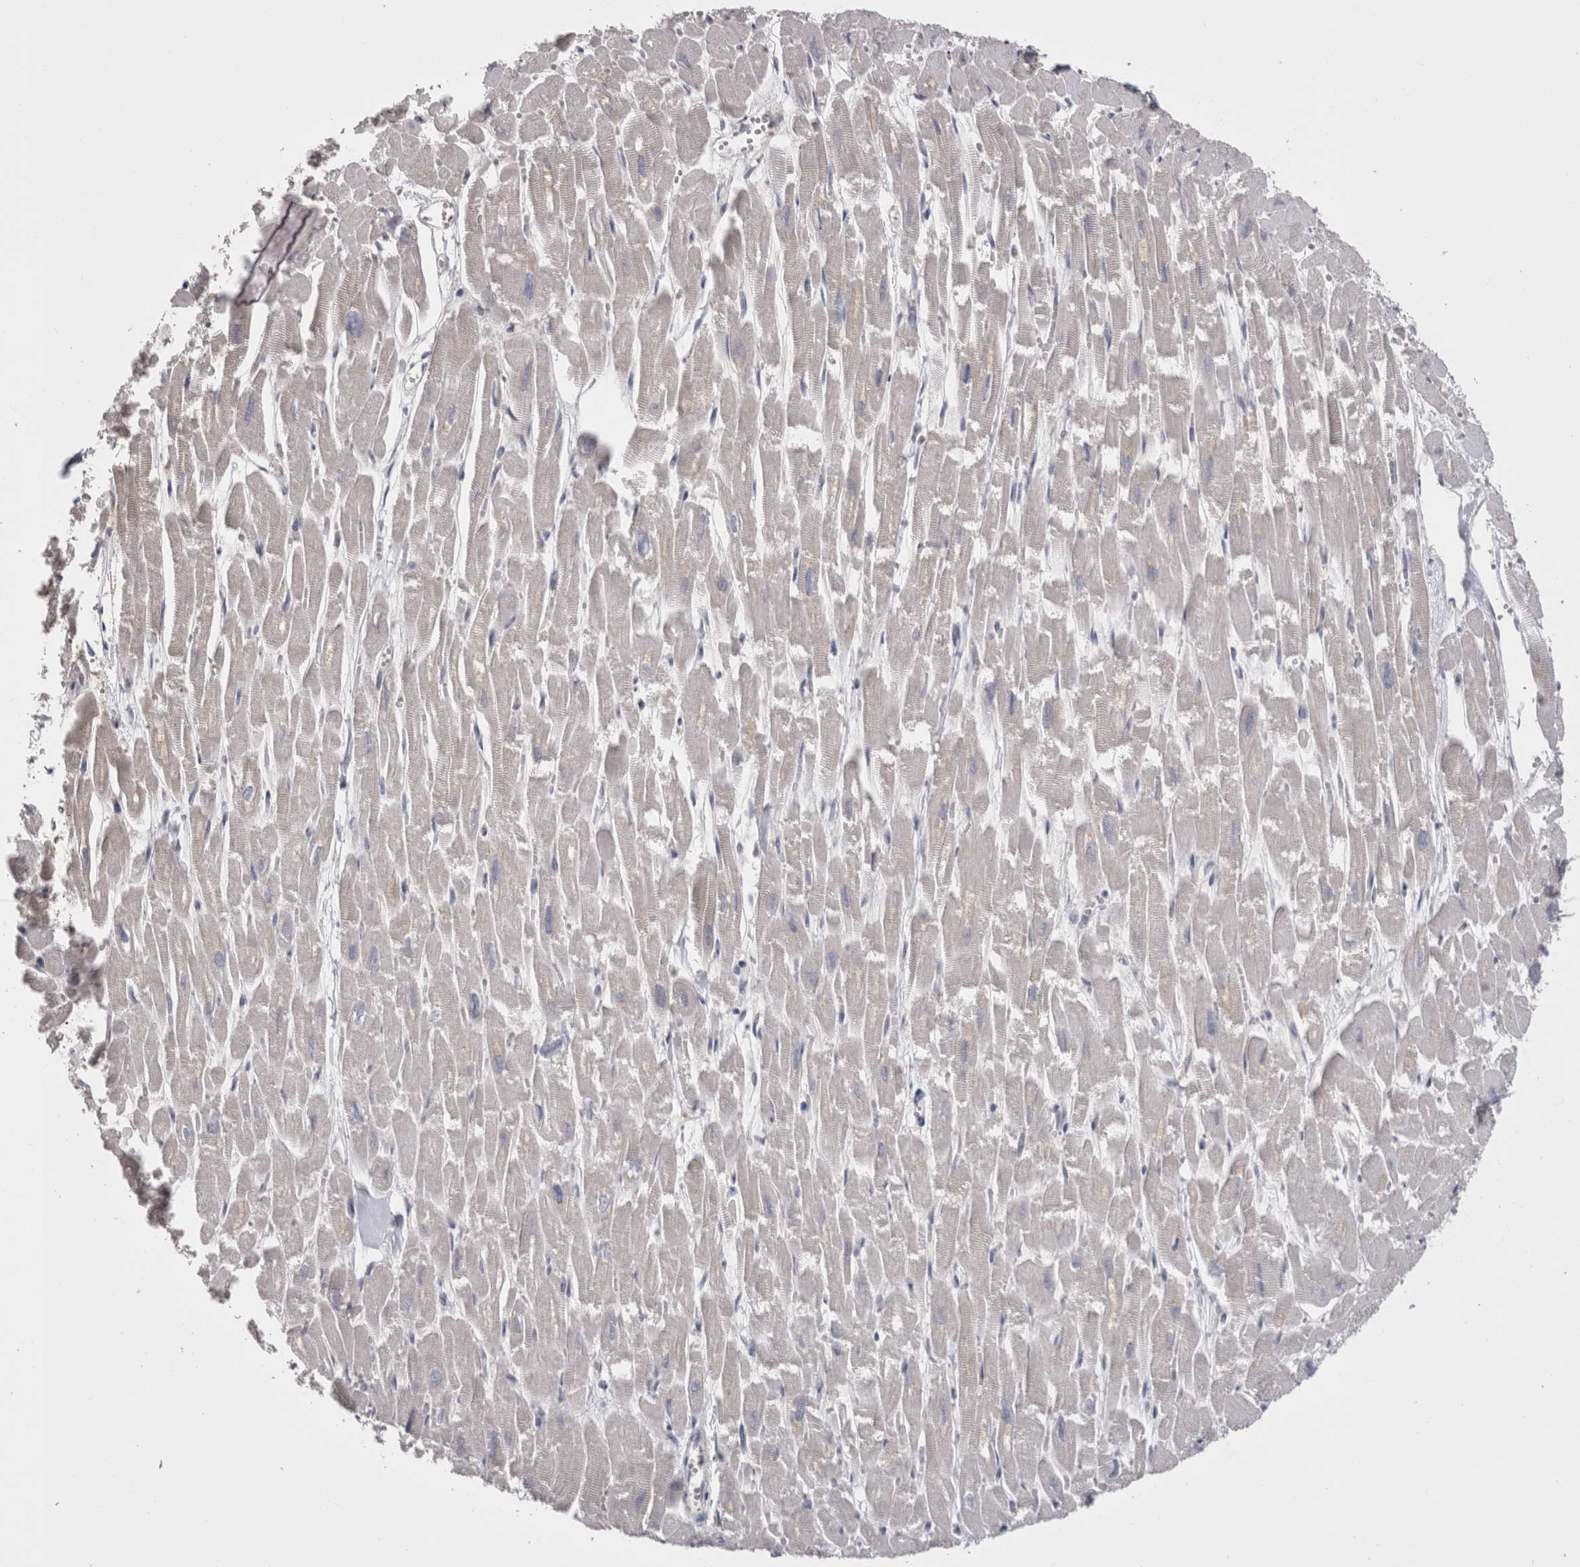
{"staining": {"intensity": "negative", "quantity": "none", "location": "none"}, "tissue": "heart muscle", "cell_type": "Cardiomyocytes", "image_type": "normal", "snomed": [{"axis": "morphology", "description": "Normal tissue, NOS"}, {"axis": "topography", "description": "Heart"}], "caption": "The immunohistochemistry image has no significant positivity in cardiomyocytes of heart muscle. (DAB immunohistochemistry with hematoxylin counter stain).", "gene": "CDHR5", "patient": {"sex": "male", "age": 54}}